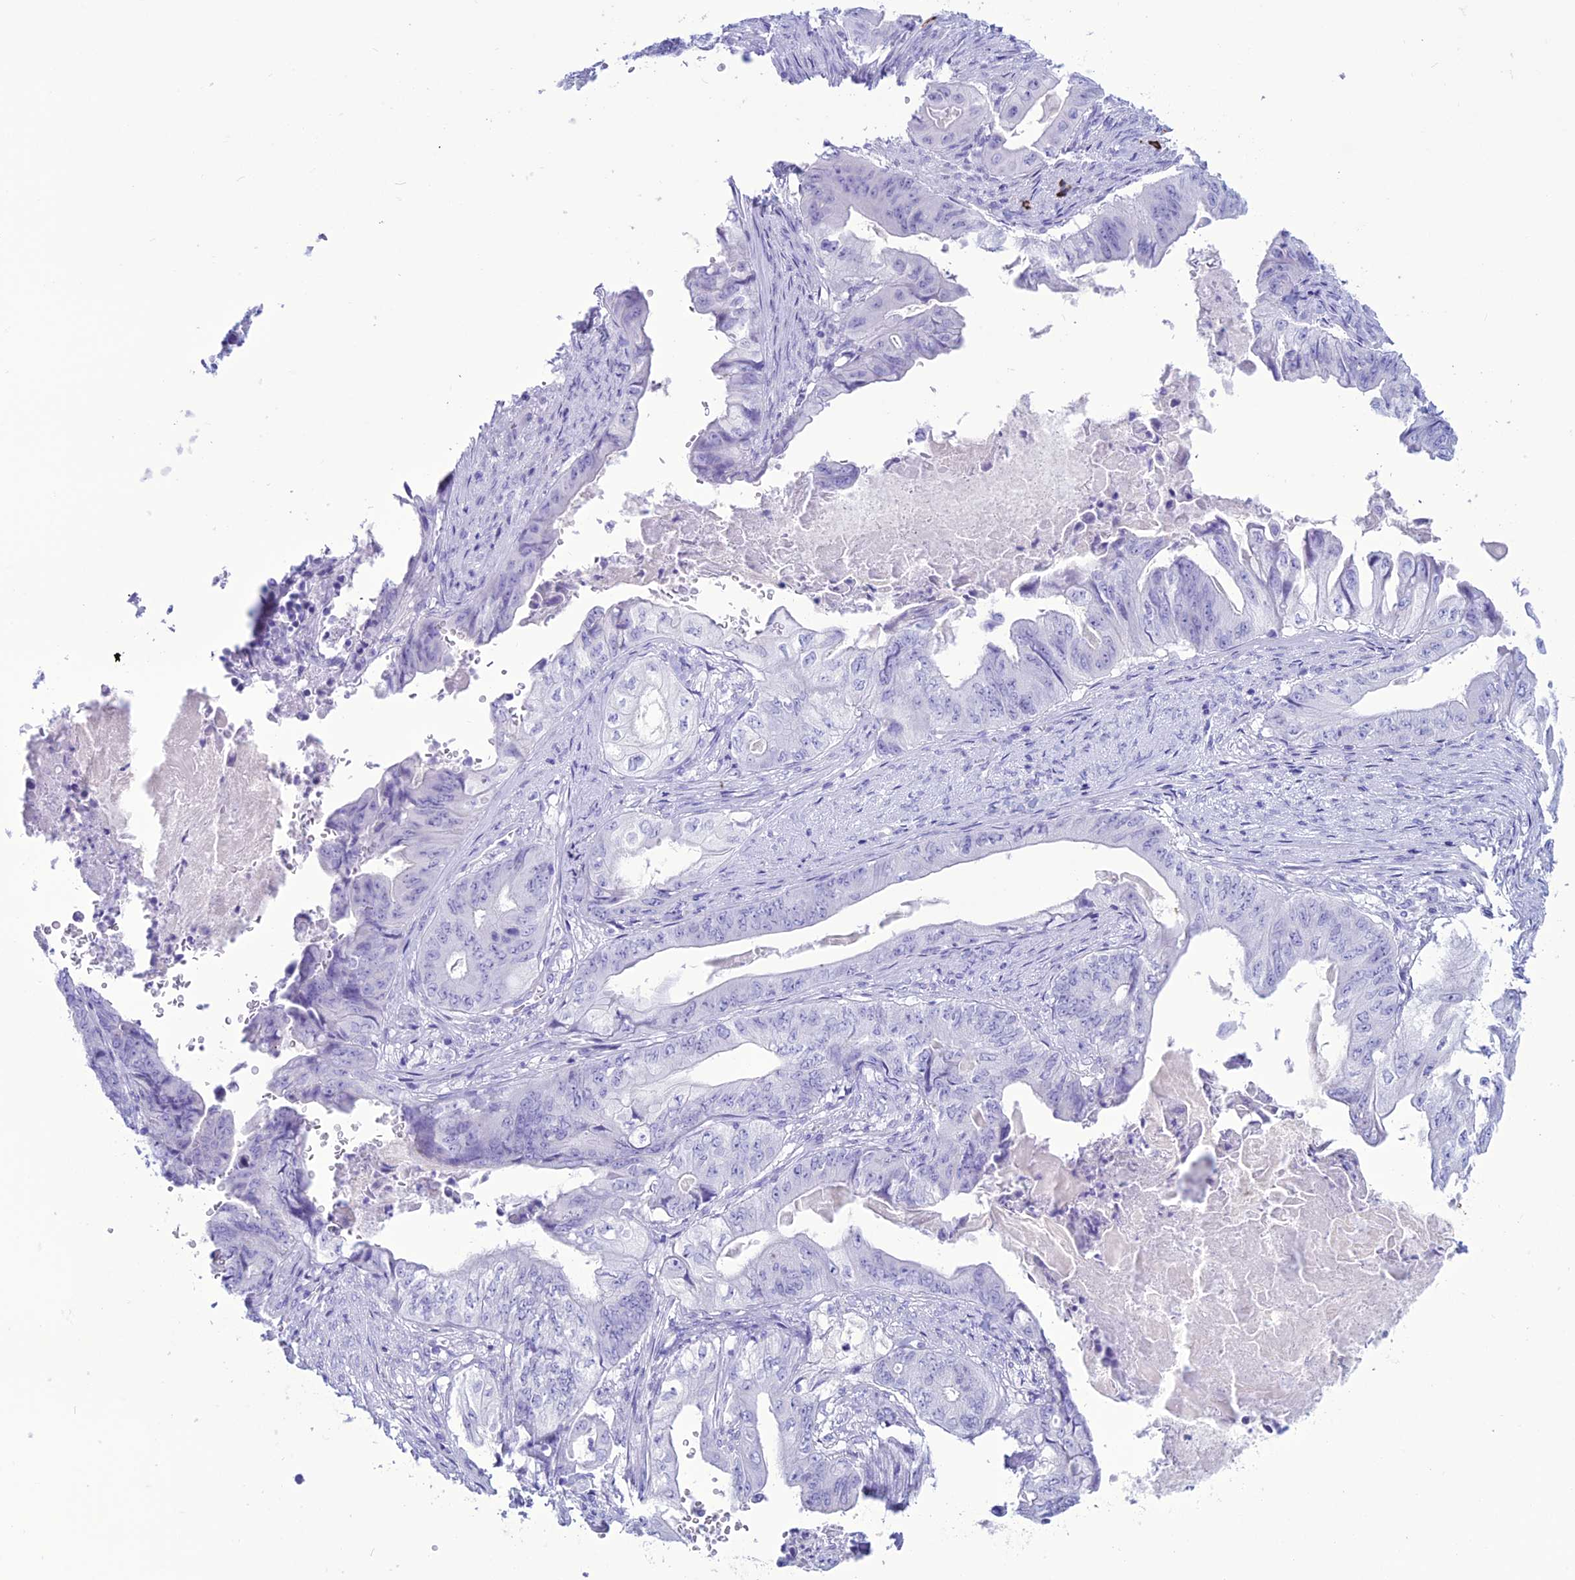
{"staining": {"intensity": "negative", "quantity": "none", "location": "none"}, "tissue": "stomach cancer", "cell_type": "Tumor cells", "image_type": "cancer", "snomed": [{"axis": "morphology", "description": "Adenocarcinoma, NOS"}, {"axis": "topography", "description": "Stomach"}], "caption": "High power microscopy histopathology image of an IHC image of stomach cancer (adenocarcinoma), revealing no significant staining in tumor cells. The staining was performed using DAB (3,3'-diaminobenzidine) to visualize the protein expression in brown, while the nuclei were stained in blue with hematoxylin (Magnification: 20x).", "gene": "MZB1", "patient": {"sex": "female", "age": 73}}